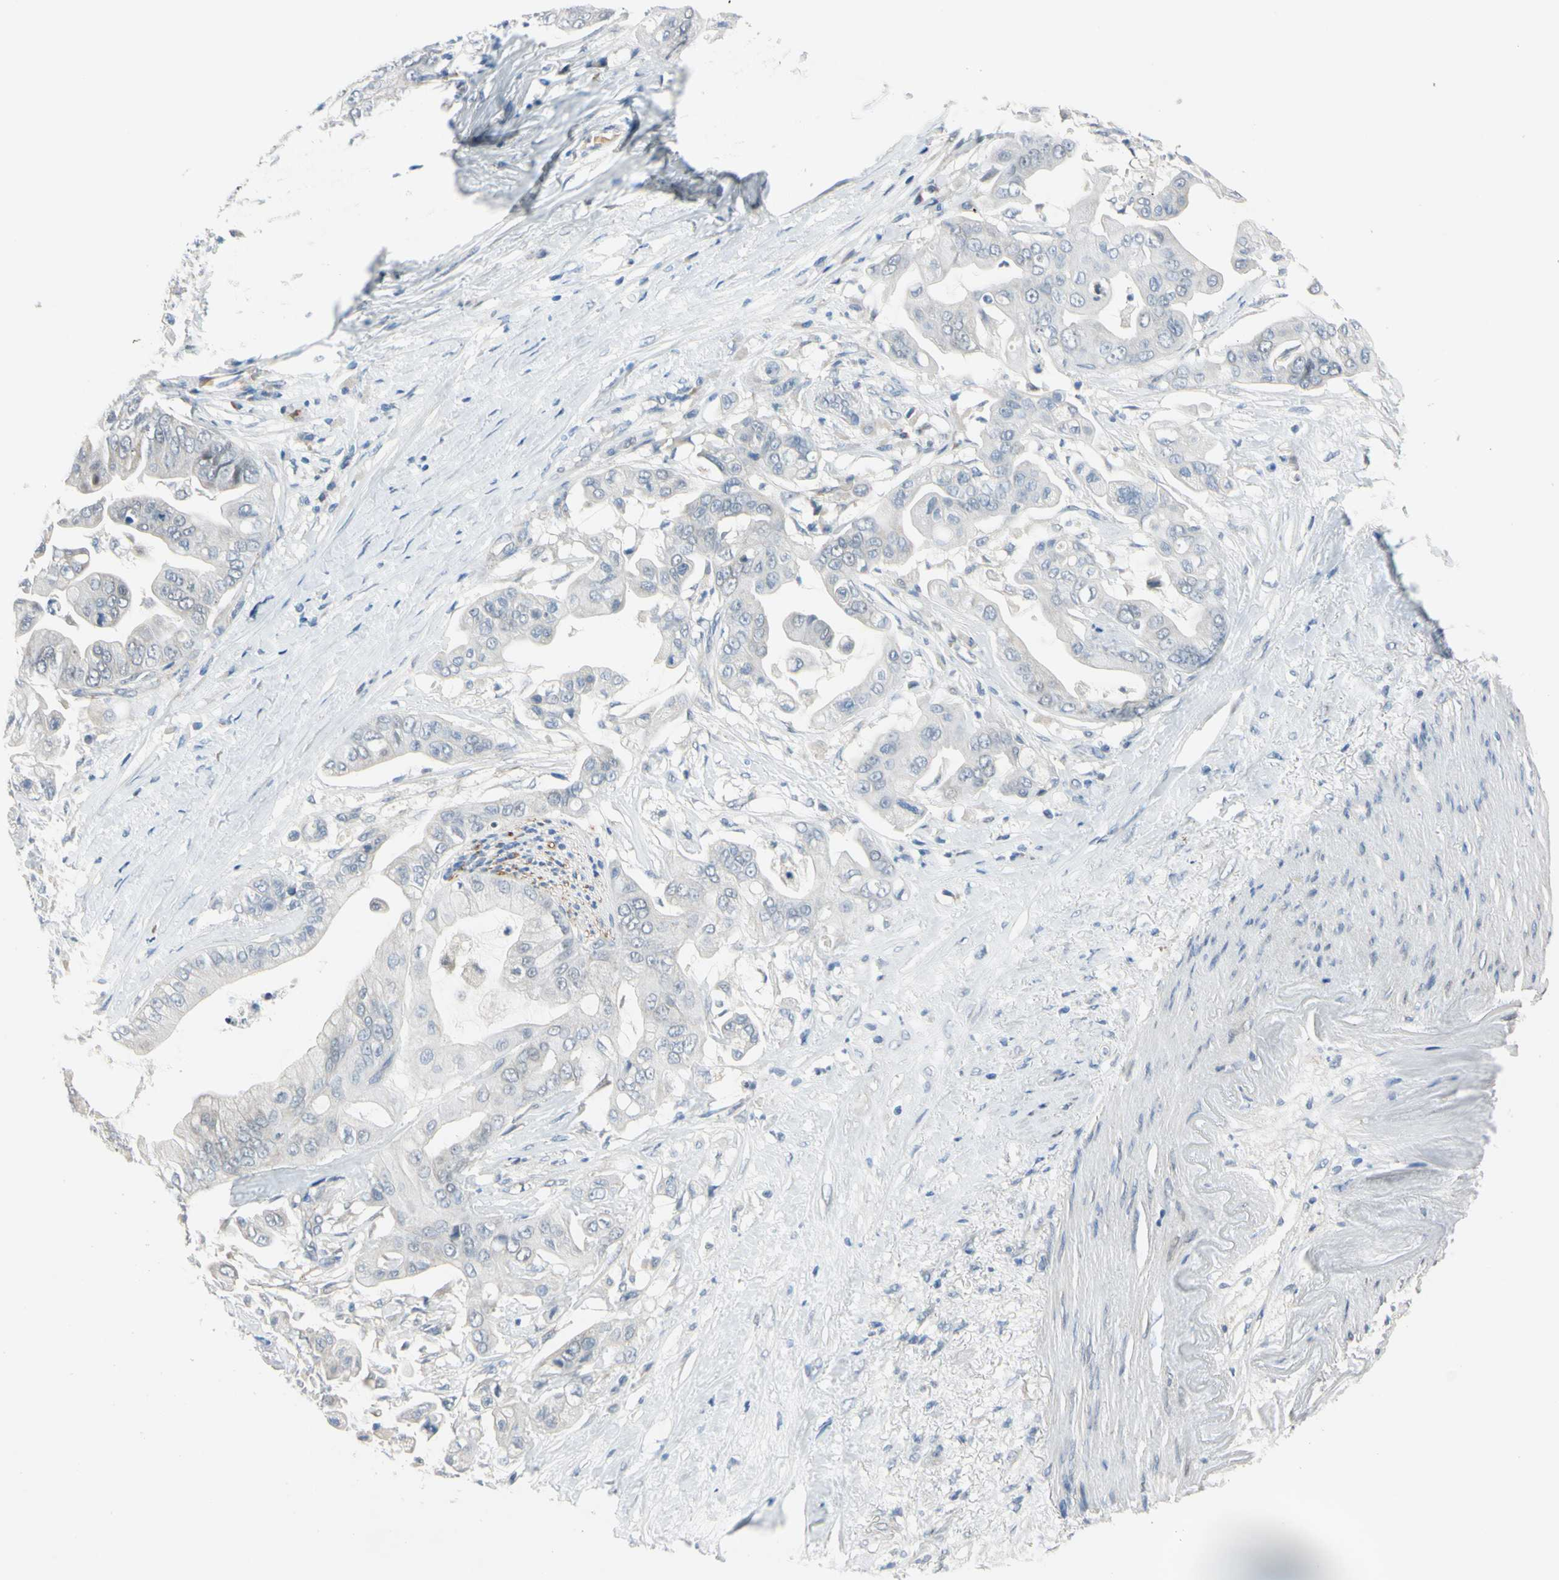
{"staining": {"intensity": "negative", "quantity": "none", "location": "none"}, "tissue": "pancreatic cancer", "cell_type": "Tumor cells", "image_type": "cancer", "snomed": [{"axis": "morphology", "description": "Adenocarcinoma, NOS"}, {"axis": "topography", "description": "Pancreas"}], "caption": "A micrograph of human pancreatic cancer is negative for staining in tumor cells.", "gene": "LHX9", "patient": {"sex": "female", "age": 75}}